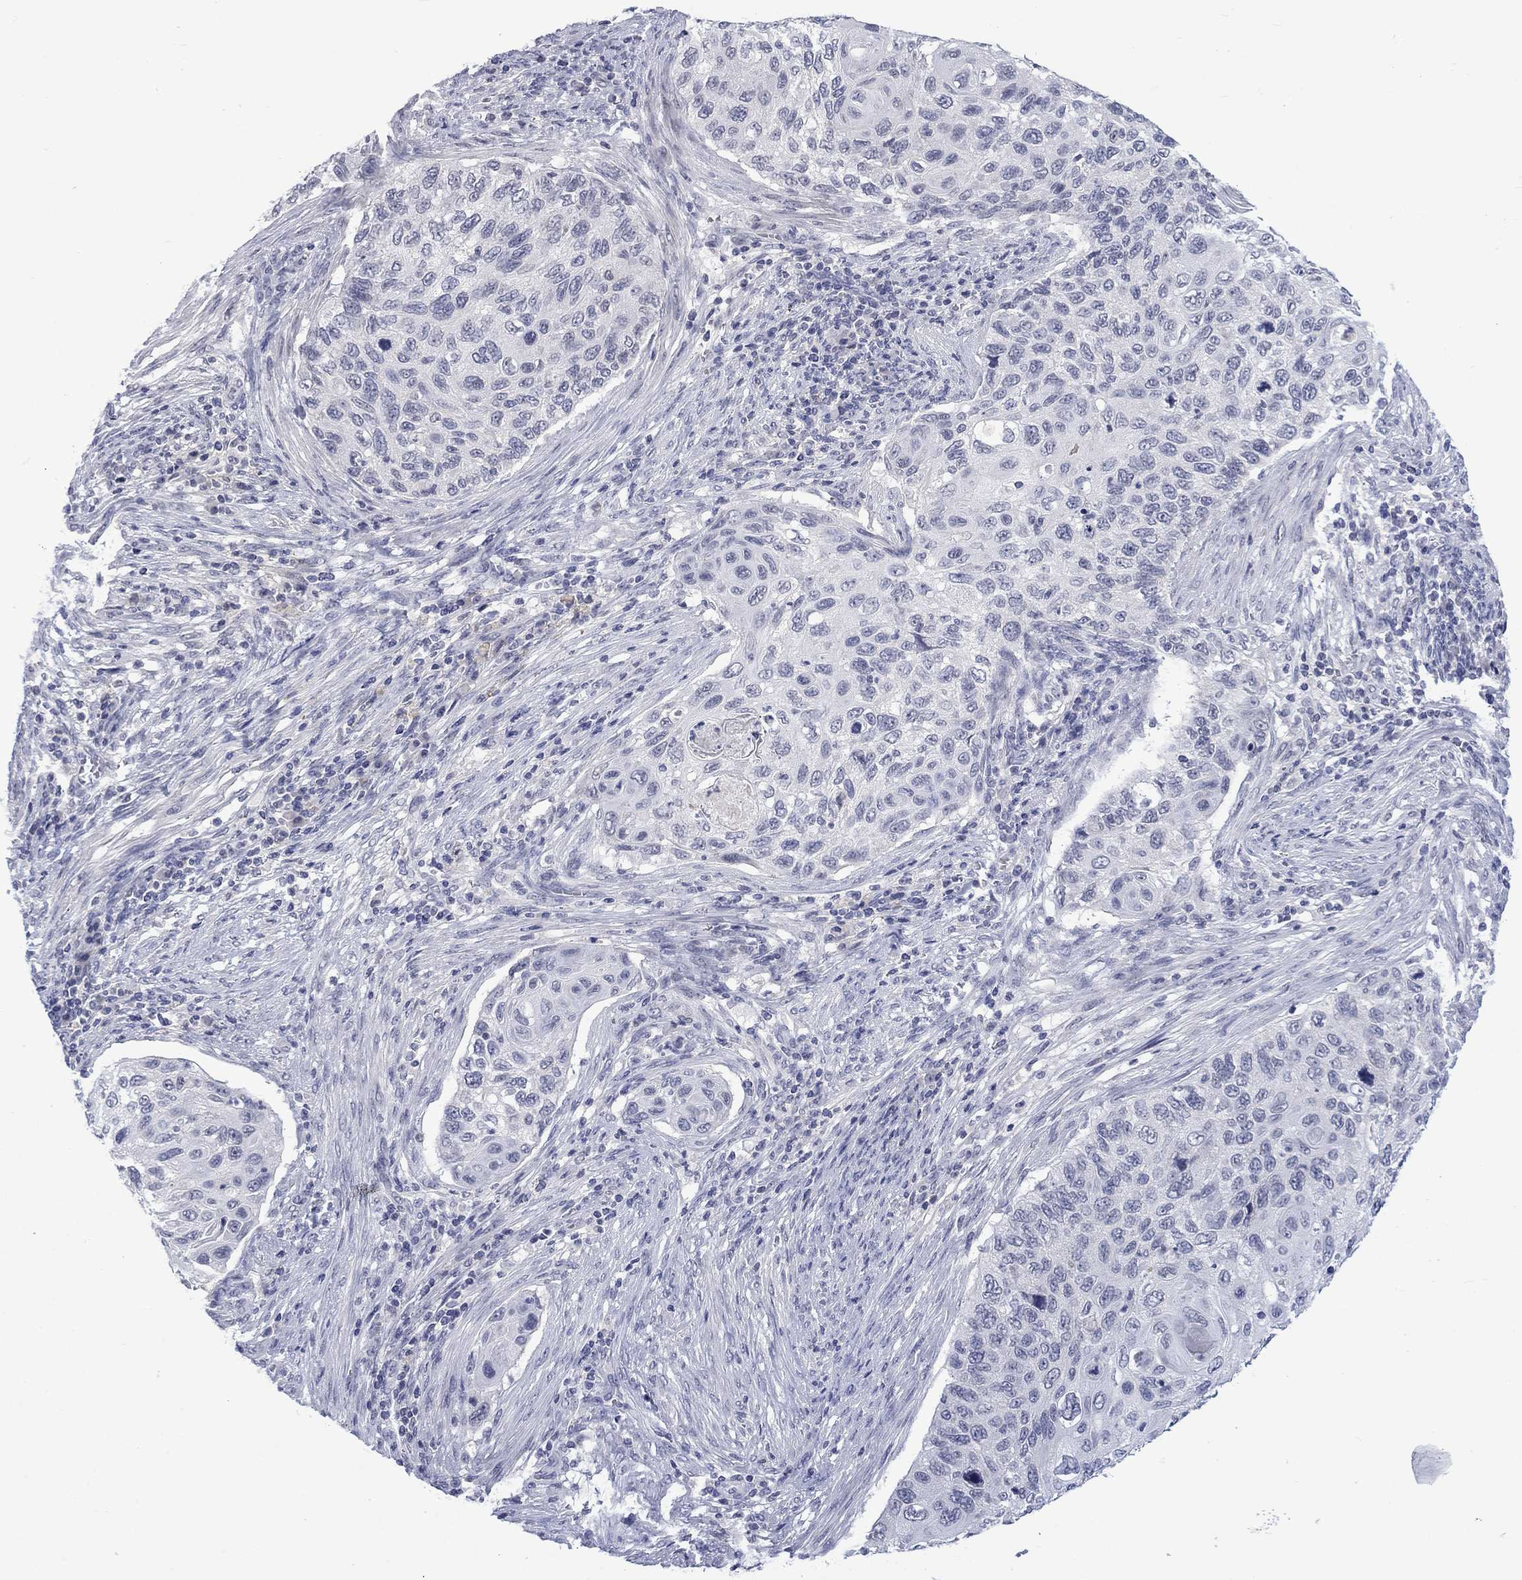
{"staining": {"intensity": "negative", "quantity": "none", "location": "none"}, "tissue": "cervical cancer", "cell_type": "Tumor cells", "image_type": "cancer", "snomed": [{"axis": "morphology", "description": "Squamous cell carcinoma, NOS"}, {"axis": "topography", "description": "Cervix"}], "caption": "Cervical cancer (squamous cell carcinoma) was stained to show a protein in brown. There is no significant positivity in tumor cells. (DAB immunohistochemistry (IHC), high magnification).", "gene": "NSMF", "patient": {"sex": "female", "age": 70}}